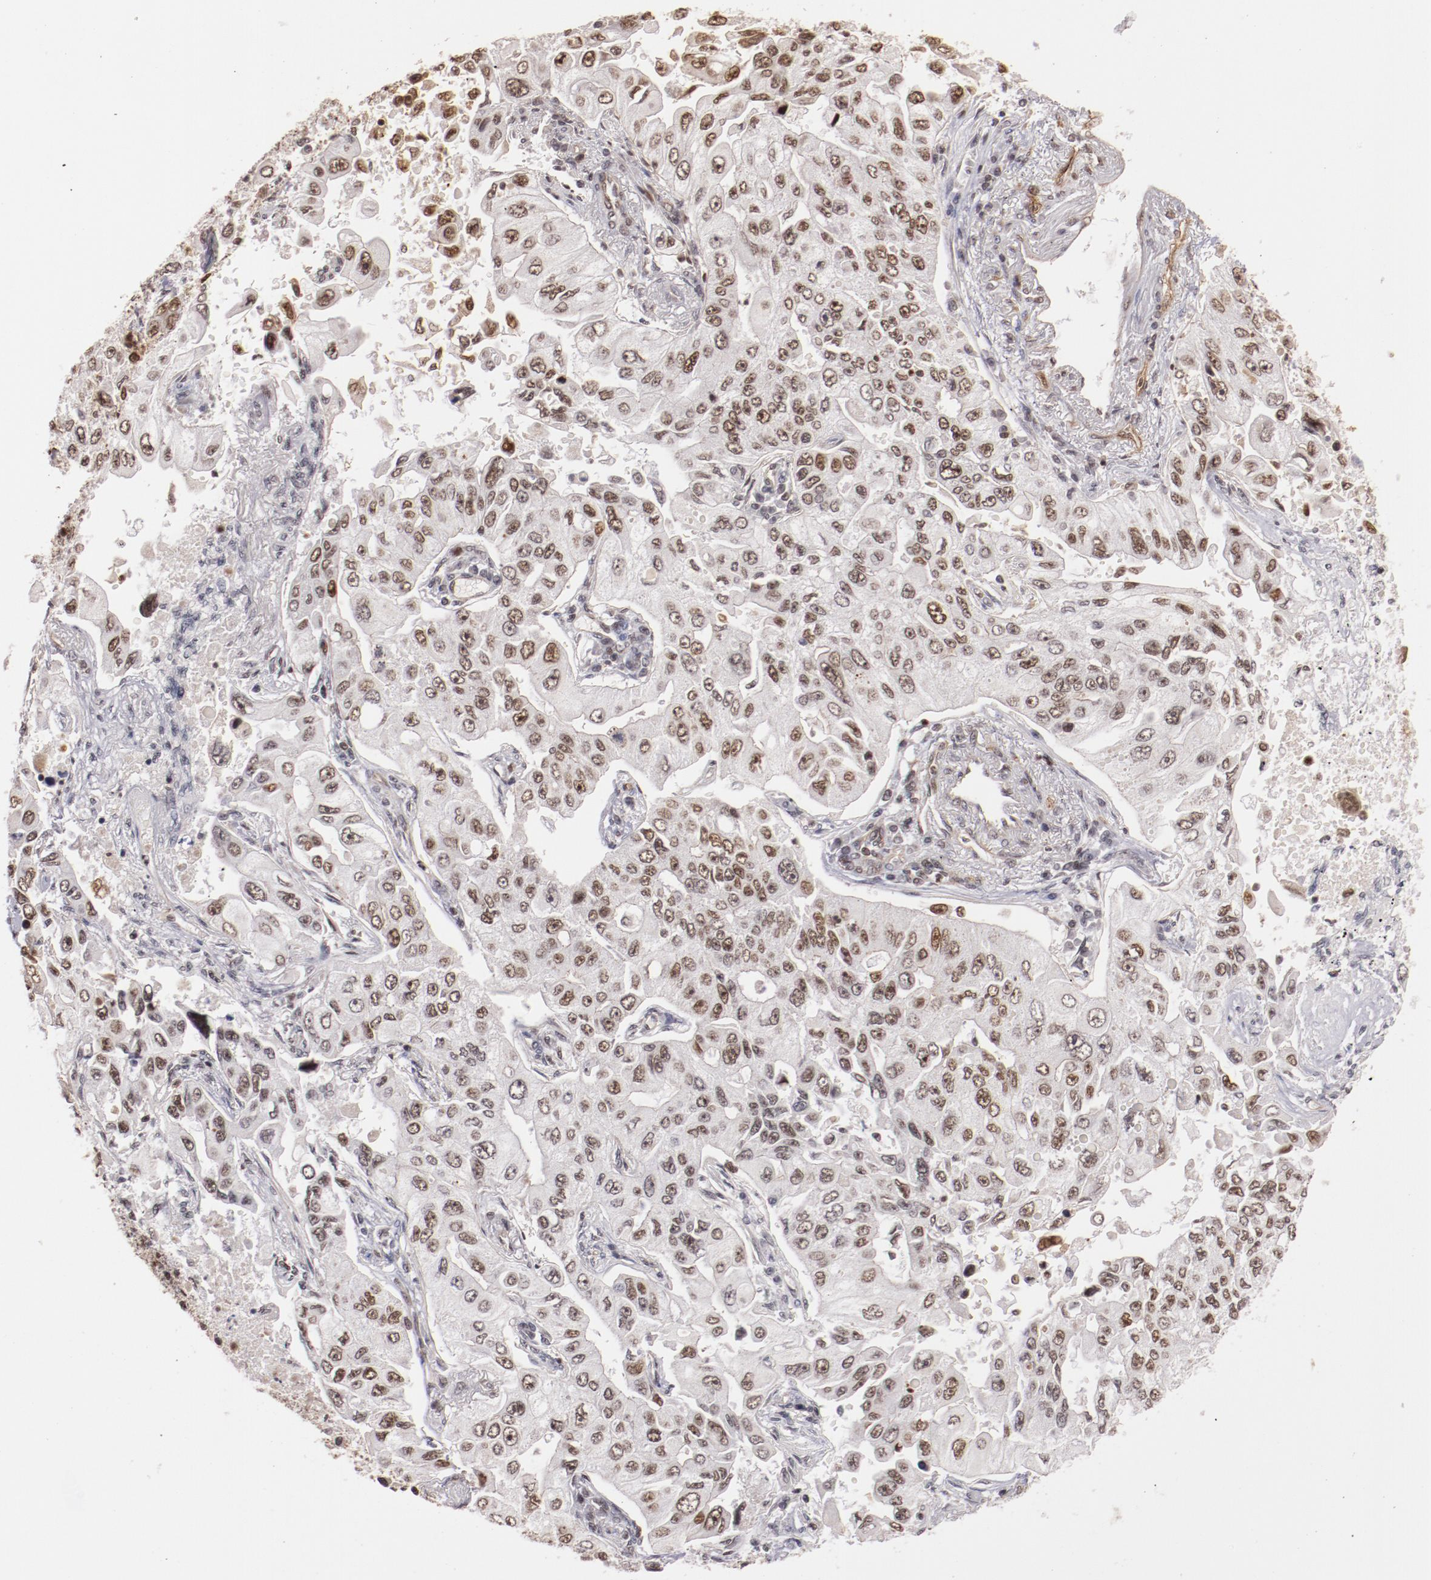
{"staining": {"intensity": "moderate", "quantity": ">75%", "location": "cytoplasmic/membranous"}, "tissue": "lung cancer", "cell_type": "Tumor cells", "image_type": "cancer", "snomed": [{"axis": "morphology", "description": "Adenocarcinoma, NOS"}, {"axis": "topography", "description": "Lung"}], "caption": "The histopathology image reveals immunohistochemical staining of lung cancer (adenocarcinoma). There is moderate cytoplasmic/membranous staining is present in approximately >75% of tumor cells.", "gene": "STAG2", "patient": {"sex": "male", "age": 84}}